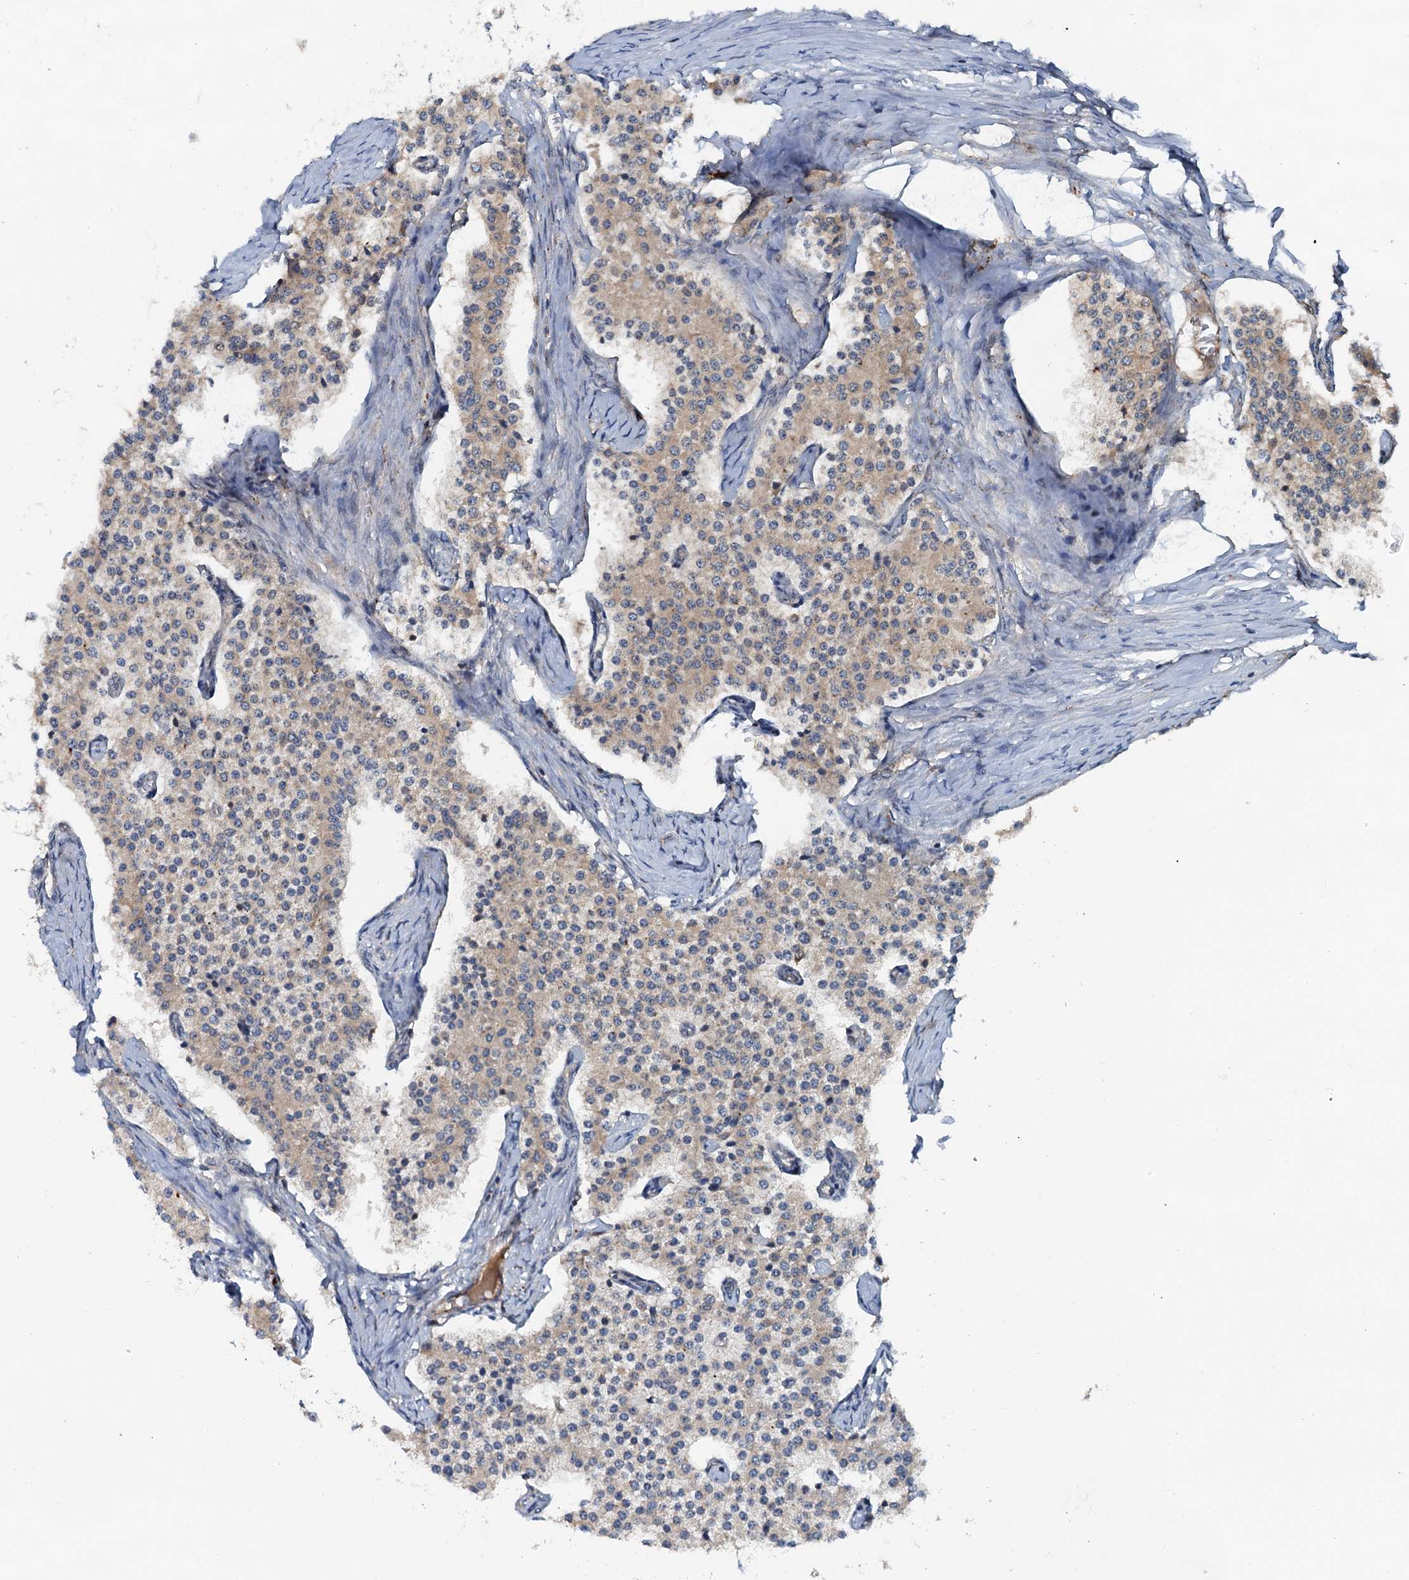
{"staining": {"intensity": "weak", "quantity": "<25%", "location": "cytoplasmic/membranous"}, "tissue": "carcinoid", "cell_type": "Tumor cells", "image_type": "cancer", "snomed": [{"axis": "morphology", "description": "Carcinoid, malignant, NOS"}, {"axis": "topography", "description": "Colon"}], "caption": "Tumor cells are negative for brown protein staining in carcinoid (malignant).", "gene": "AAGAB", "patient": {"sex": "female", "age": 52}}